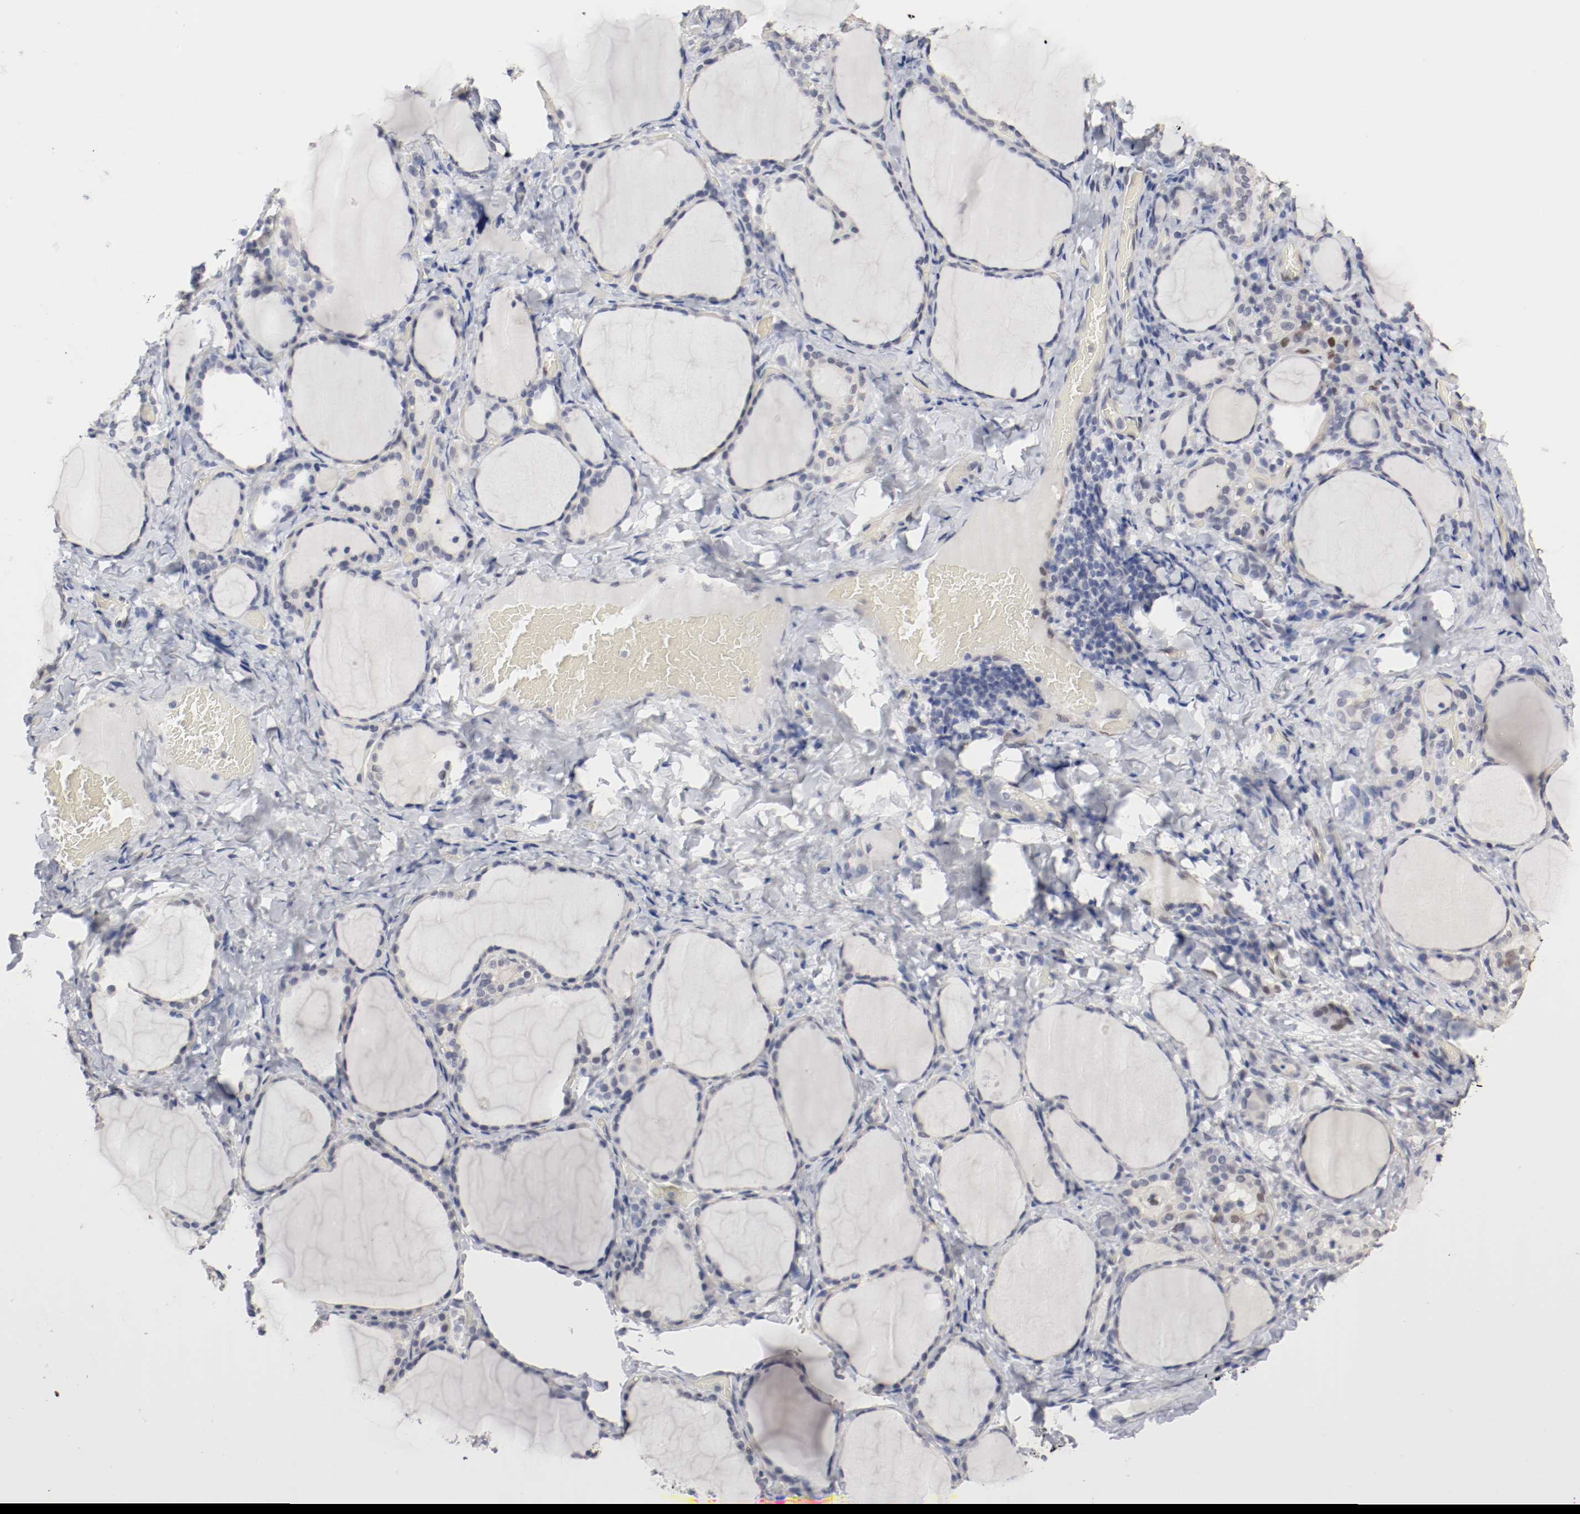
{"staining": {"intensity": "weak", "quantity": "<25%", "location": "cytoplasmic/membranous"}, "tissue": "thyroid gland", "cell_type": "Glandular cells", "image_type": "normal", "snomed": [{"axis": "morphology", "description": "Normal tissue, NOS"}, {"axis": "morphology", "description": "Papillary adenocarcinoma, NOS"}, {"axis": "topography", "description": "Thyroid gland"}], "caption": "This is an immunohistochemistry (IHC) micrograph of unremarkable thyroid gland. There is no expression in glandular cells.", "gene": "FOSL2", "patient": {"sex": "female", "age": 30}}